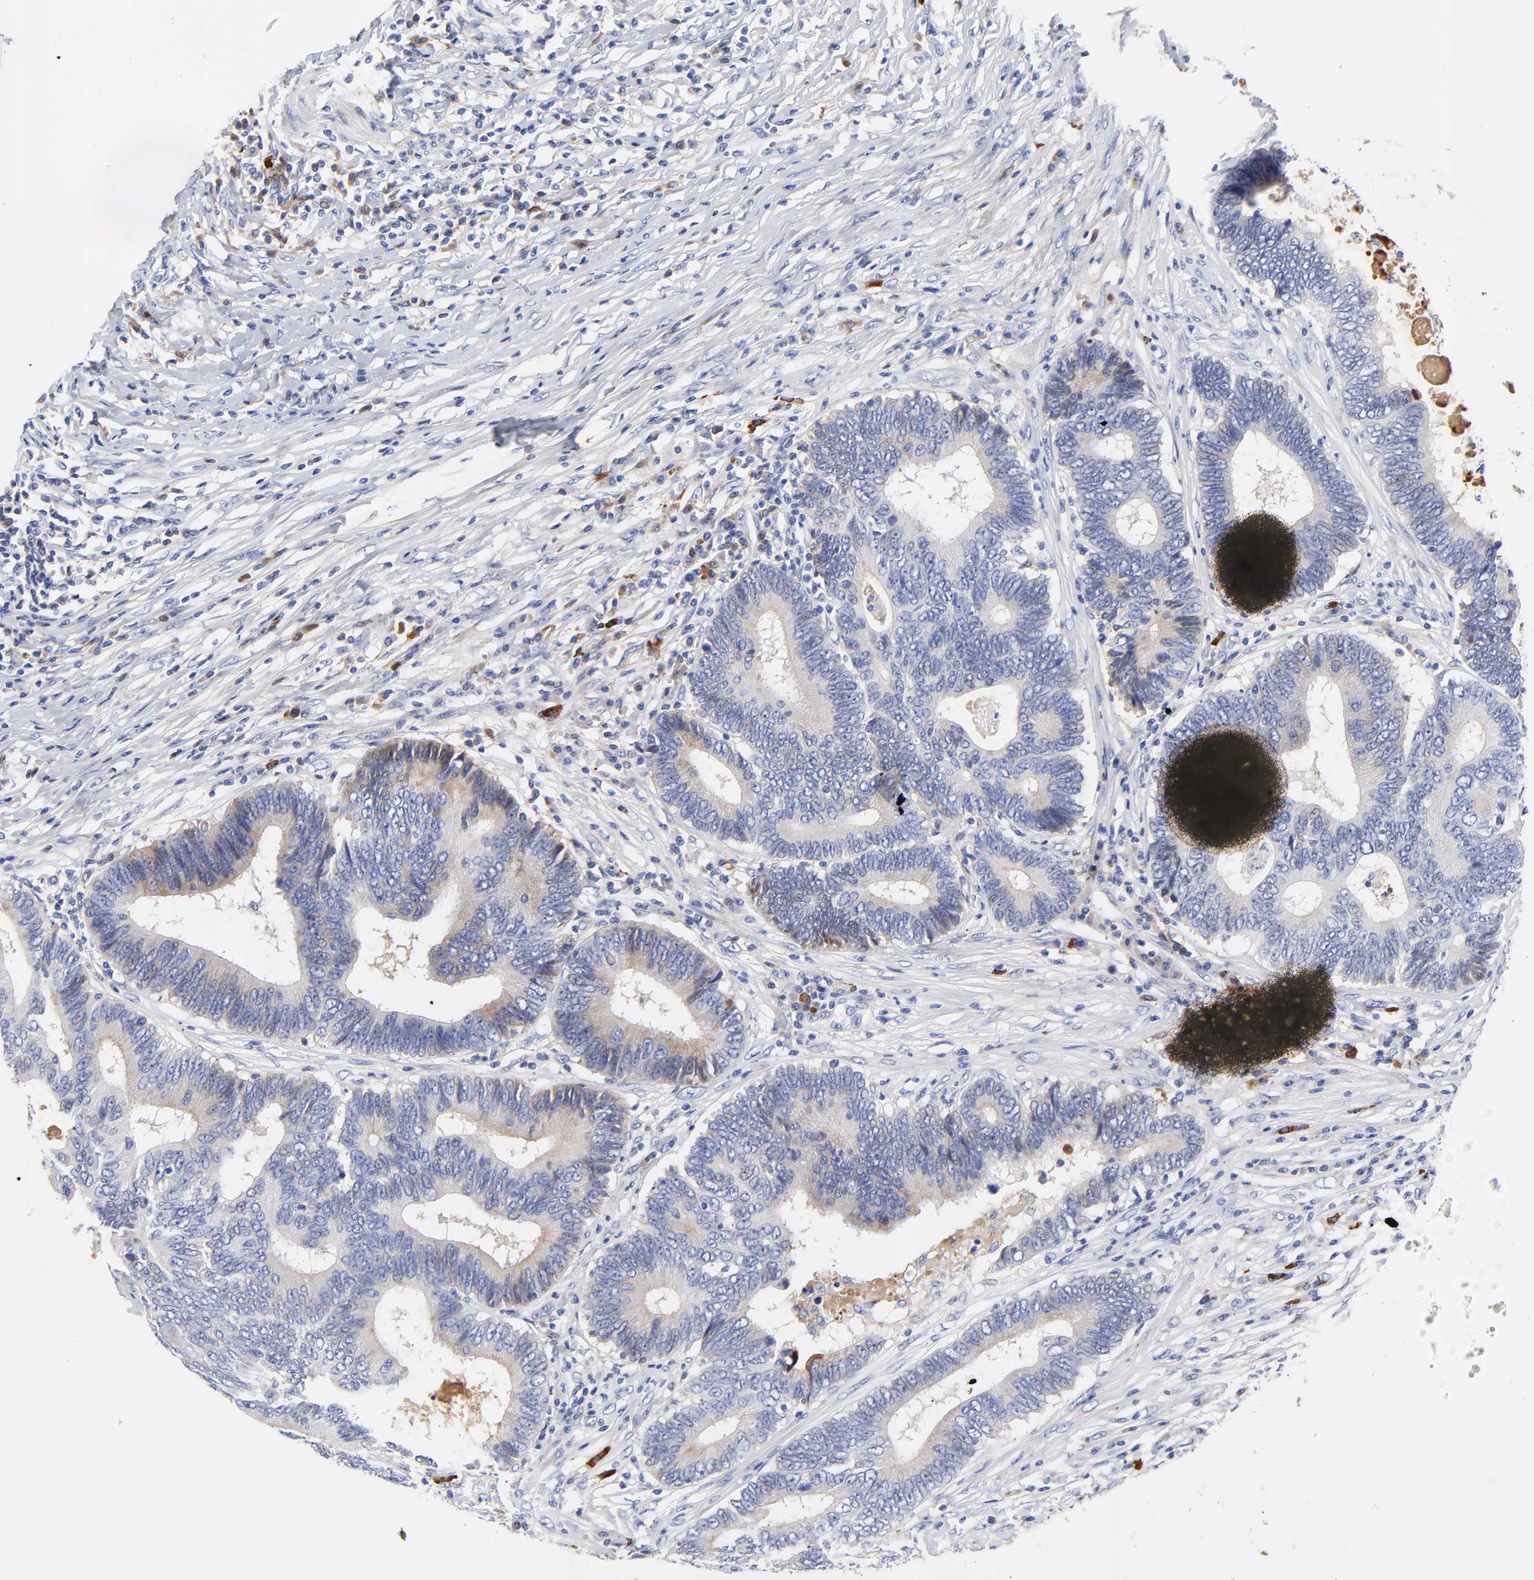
{"staining": {"intensity": "weak", "quantity": "<25%", "location": "cytoplasmic/membranous"}, "tissue": "colorectal cancer", "cell_type": "Tumor cells", "image_type": "cancer", "snomed": [{"axis": "morphology", "description": "Adenocarcinoma, NOS"}, {"axis": "topography", "description": "Colon"}], "caption": "A high-resolution image shows immunohistochemistry staining of colorectal cancer (adenocarcinoma), which demonstrates no significant expression in tumor cells.", "gene": "IGLV3-10", "patient": {"sex": "female", "age": 78}}